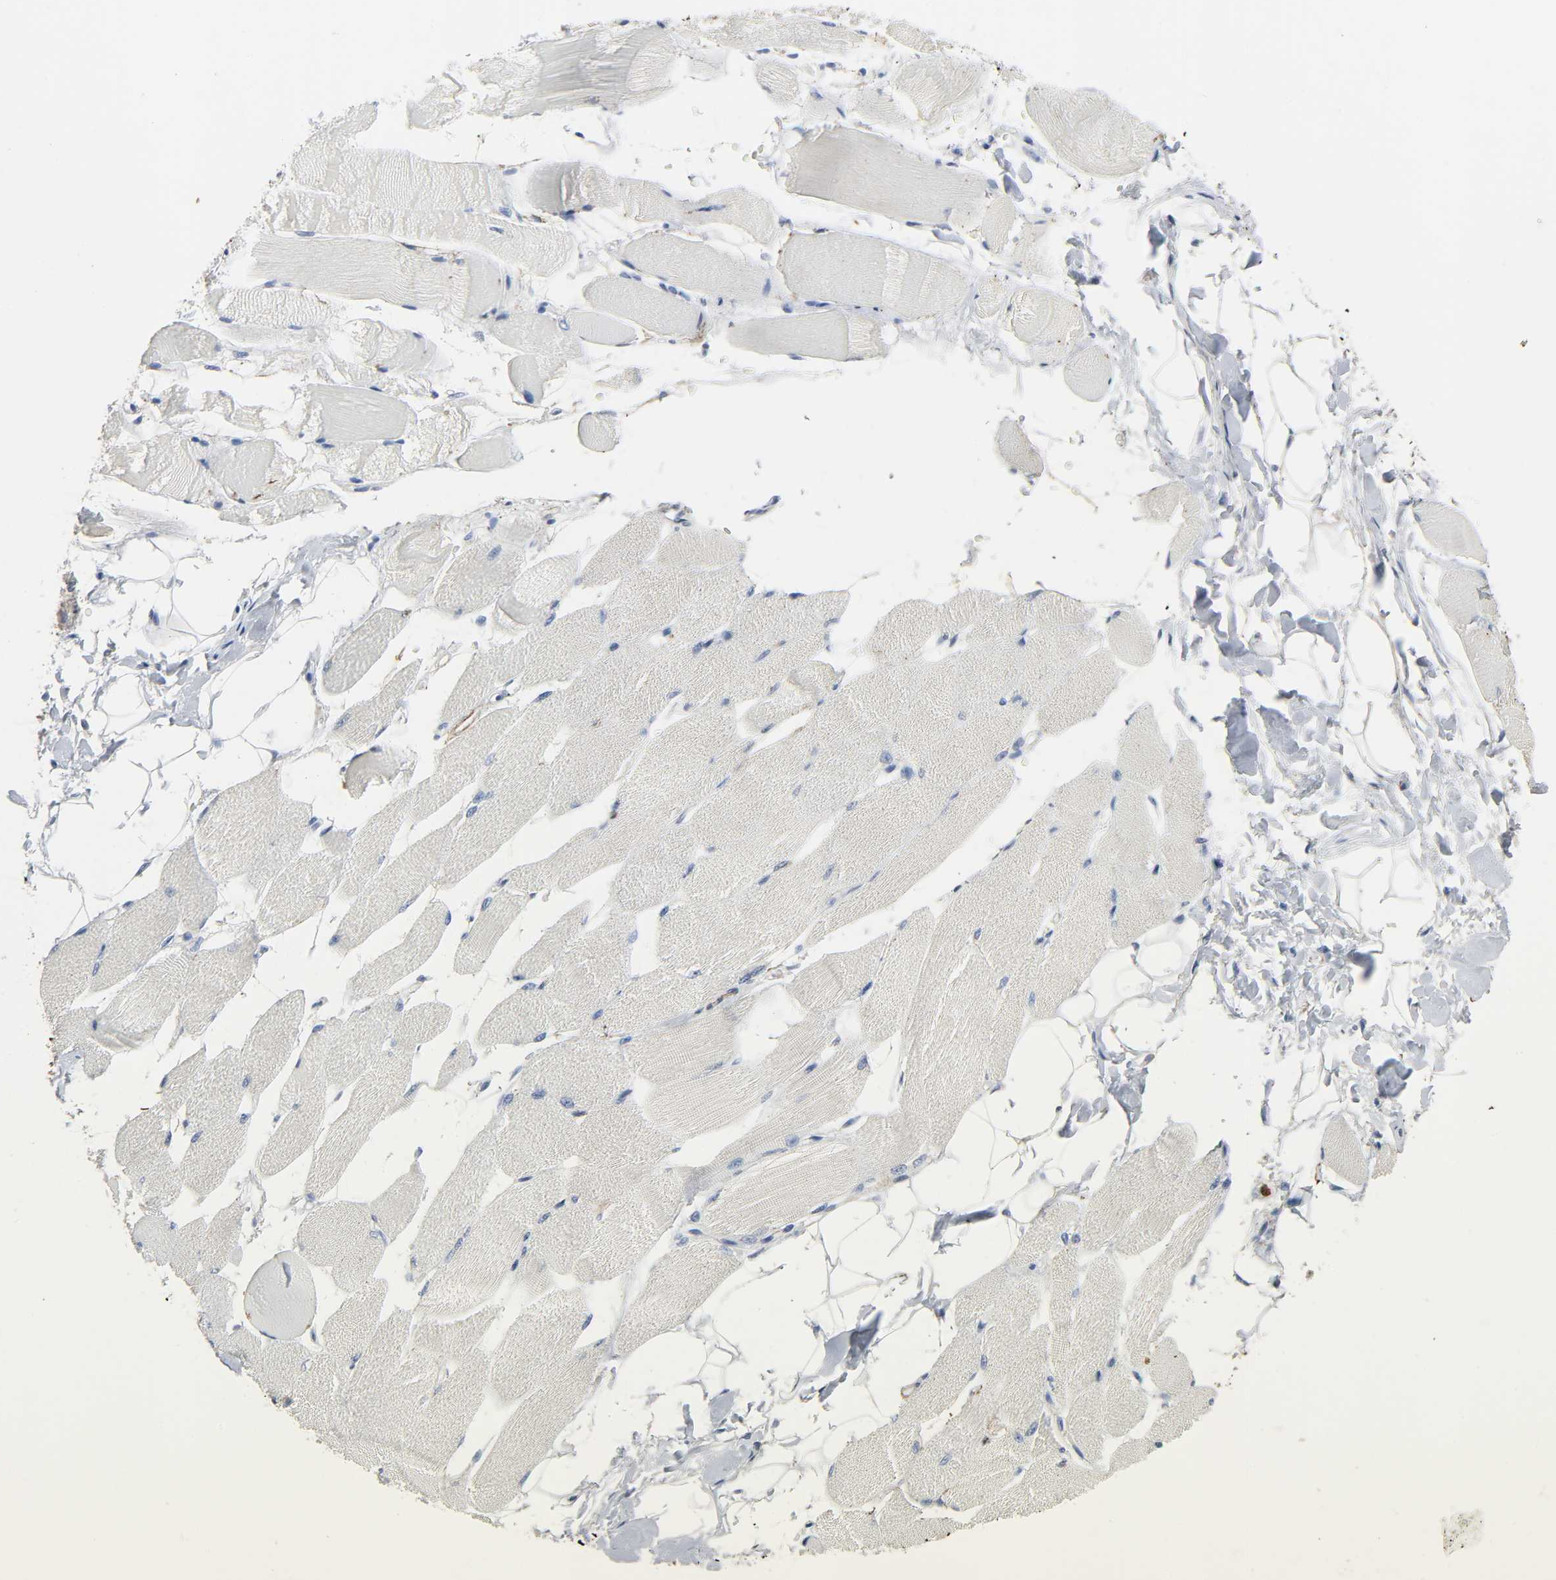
{"staining": {"intensity": "negative", "quantity": "none", "location": "none"}, "tissue": "skeletal muscle", "cell_type": "Myocytes", "image_type": "normal", "snomed": [{"axis": "morphology", "description": "Normal tissue, NOS"}, {"axis": "topography", "description": "Skeletal muscle"}, {"axis": "topography", "description": "Peripheral nerve tissue"}], "caption": "Human skeletal muscle stained for a protein using immunohistochemistry (IHC) exhibits no staining in myocytes.", "gene": "FBLN5", "patient": {"sex": "female", "age": 84}}